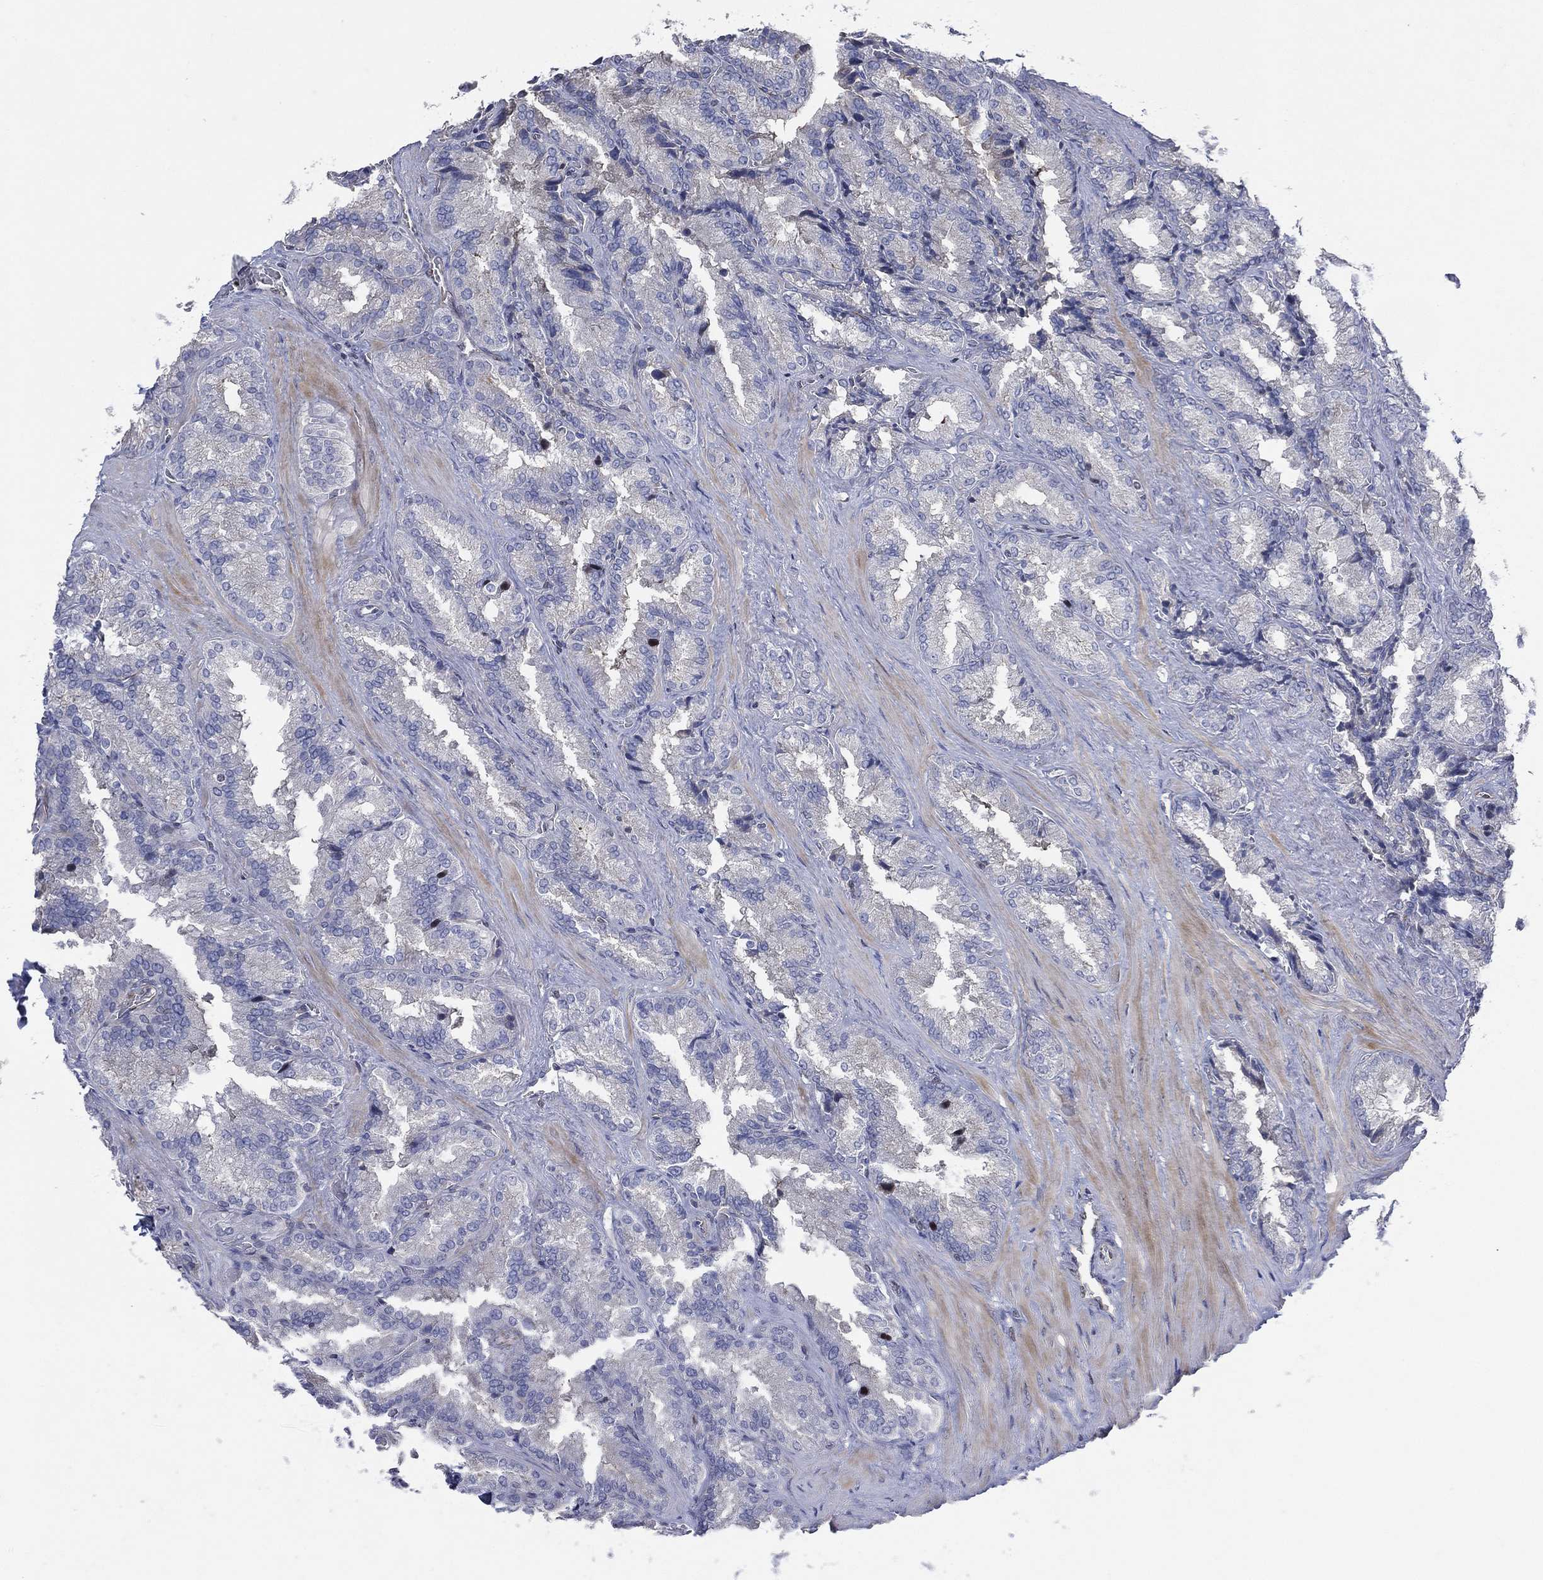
{"staining": {"intensity": "negative", "quantity": "none", "location": "none"}, "tissue": "seminal vesicle", "cell_type": "Glandular cells", "image_type": "normal", "snomed": [{"axis": "morphology", "description": "Normal tissue, NOS"}, {"axis": "topography", "description": "Seminal veicle"}], "caption": "DAB (3,3'-diaminobenzidine) immunohistochemical staining of normal human seminal vesicle demonstrates no significant staining in glandular cells. (DAB (3,3'-diaminobenzidine) IHC, high magnification).", "gene": "FLI1", "patient": {"sex": "male", "age": 37}}